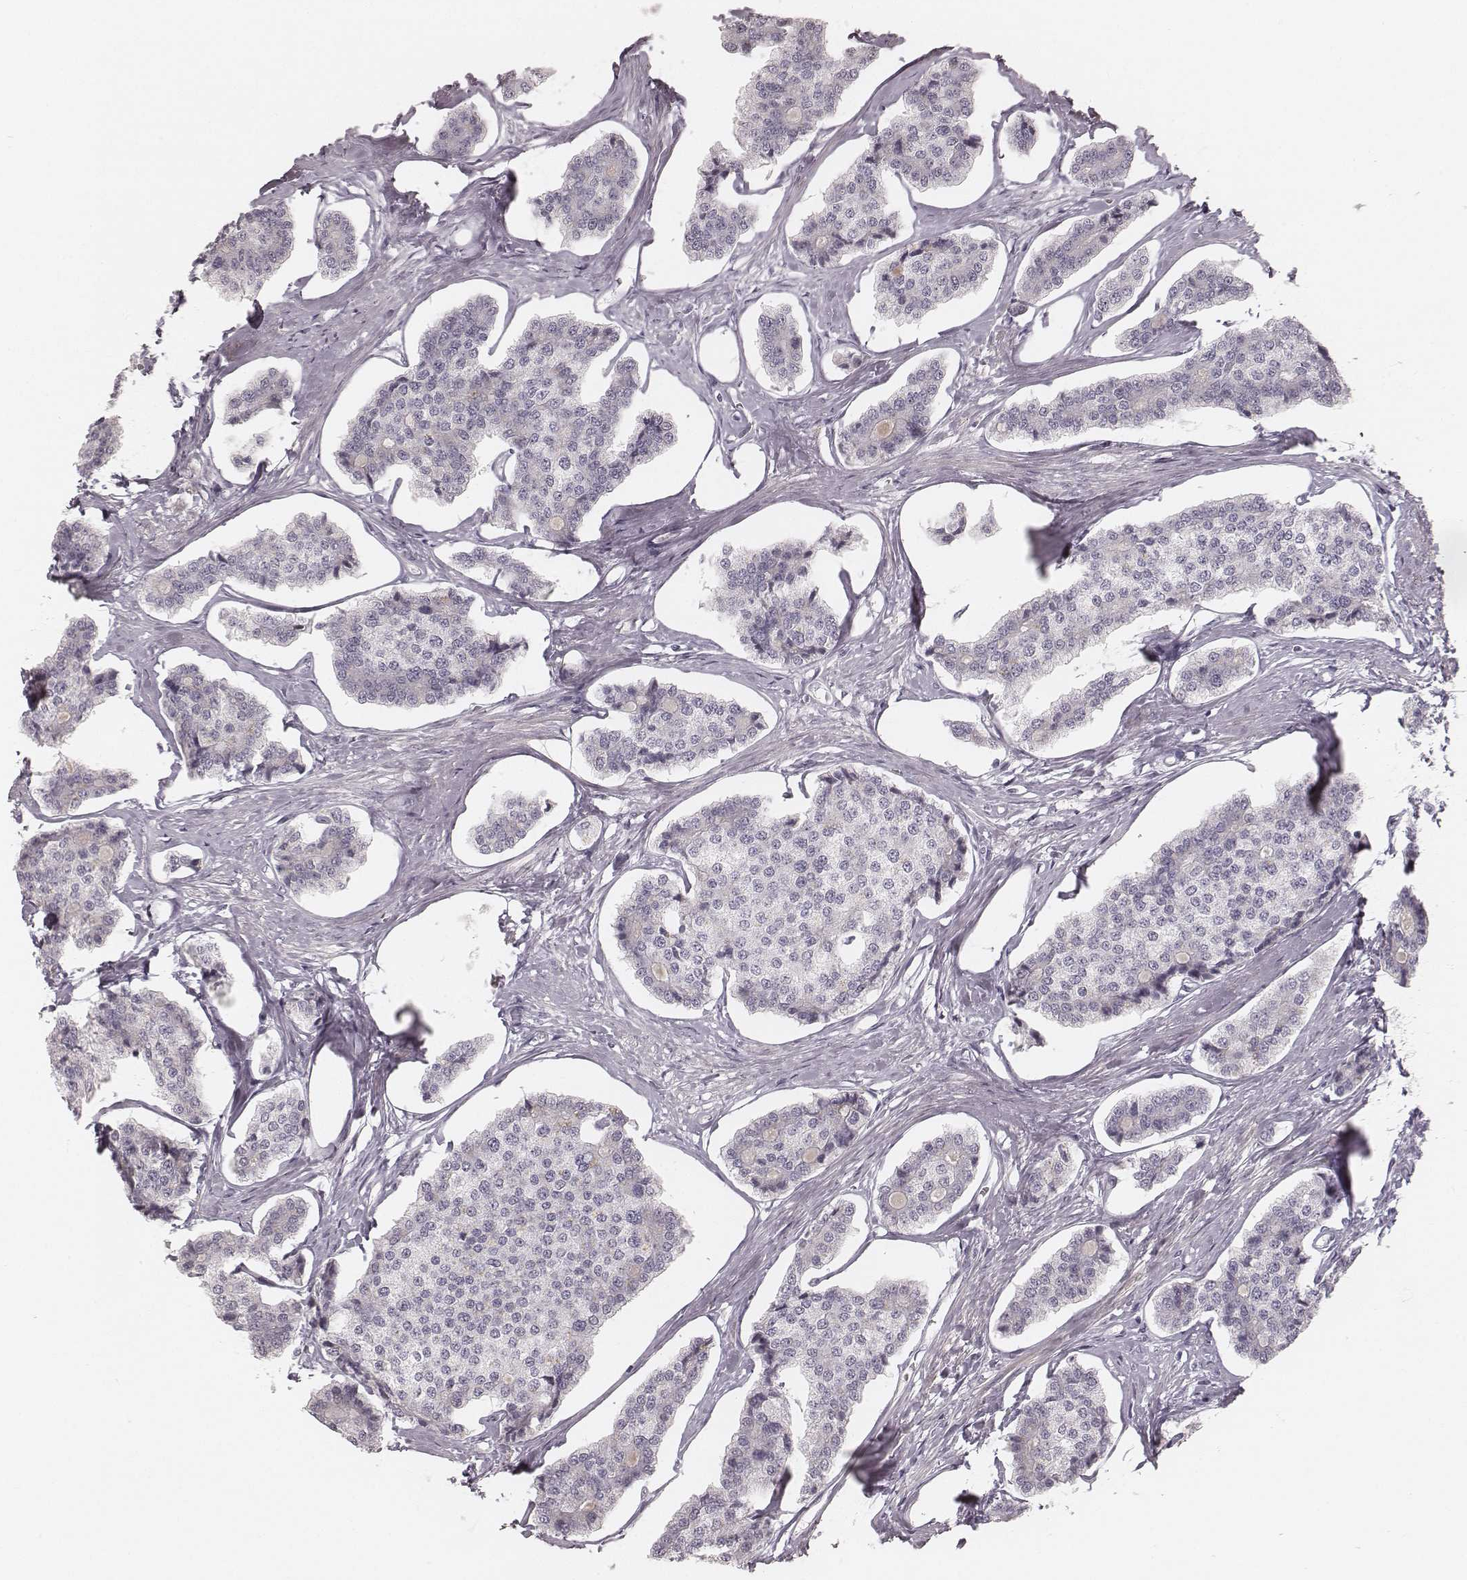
{"staining": {"intensity": "negative", "quantity": "none", "location": "none"}, "tissue": "carcinoid", "cell_type": "Tumor cells", "image_type": "cancer", "snomed": [{"axis": "morphology", "description": "Carcinoid, malignant, NOS"}, {"axis": "topography", "description": "Small intestine"}], "caption": "A high-resolution image shows immunohistochemistry (IHC) staining of carcinoid (malignant), which reveals no significant positivity in tumor cells.", "gene": "SPATA24", "patient": {"sex": "female", "age": 65}}